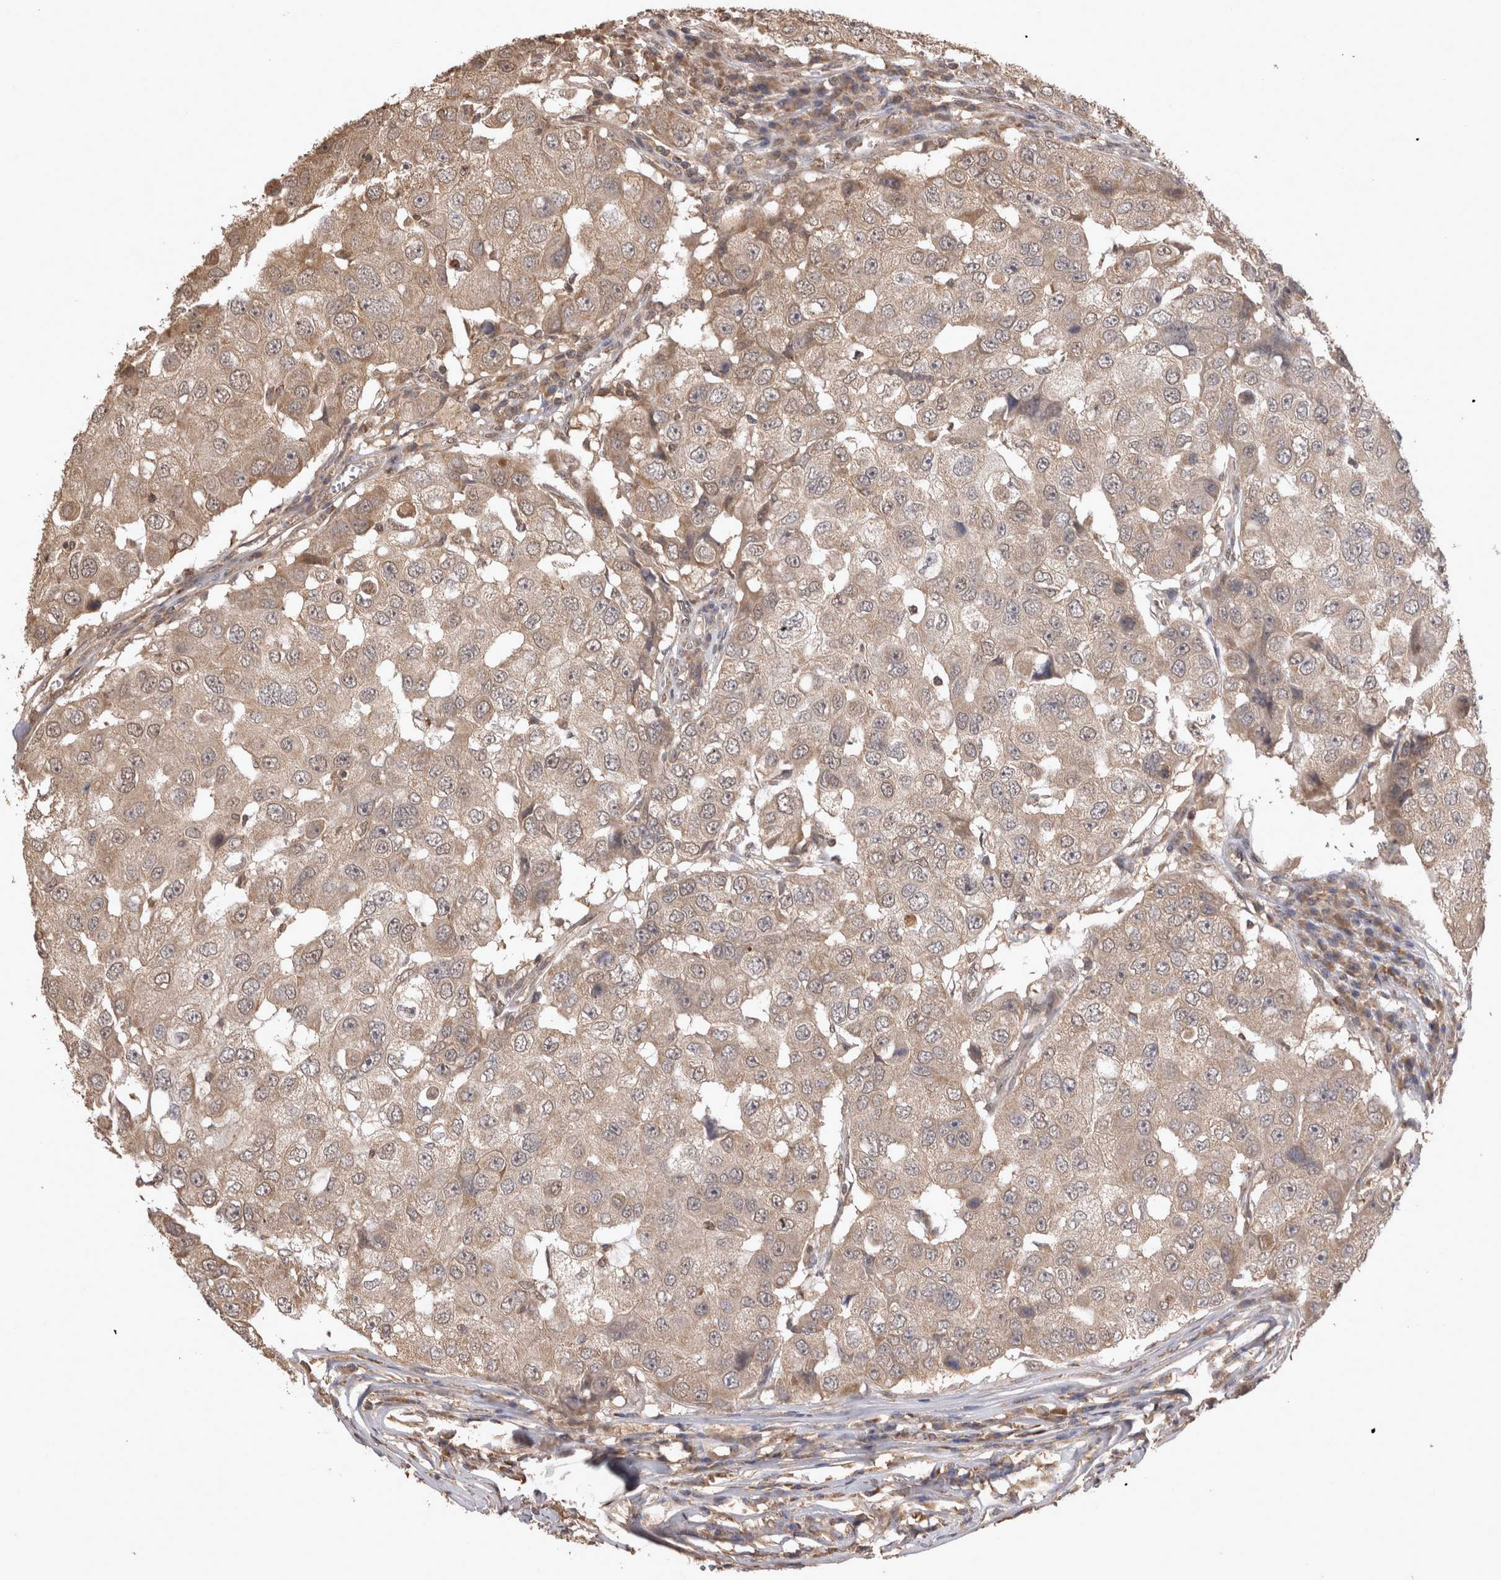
{"staining": {"intensity": "weak", "quantity": ">75%", "location": "cytoplasmic/membranous"}, "tissue": "breast cancer", "cell_type": "Tumor cells", "image_type": "cancer", "snomed": [{"axis": "morphology", "description": "Duct carcinoma"}, {"axis": "topography", "description": "Breast"}], "caption": "IHC micrograph of intraductal carcinoma (breast) stained for a protein (brown), which displays low levels of weak cytoplasmic/membranous positivity in approximately >75% of tumor cells.", "gene": "PREP", "patient": {"sex": "female", "age": 27}}